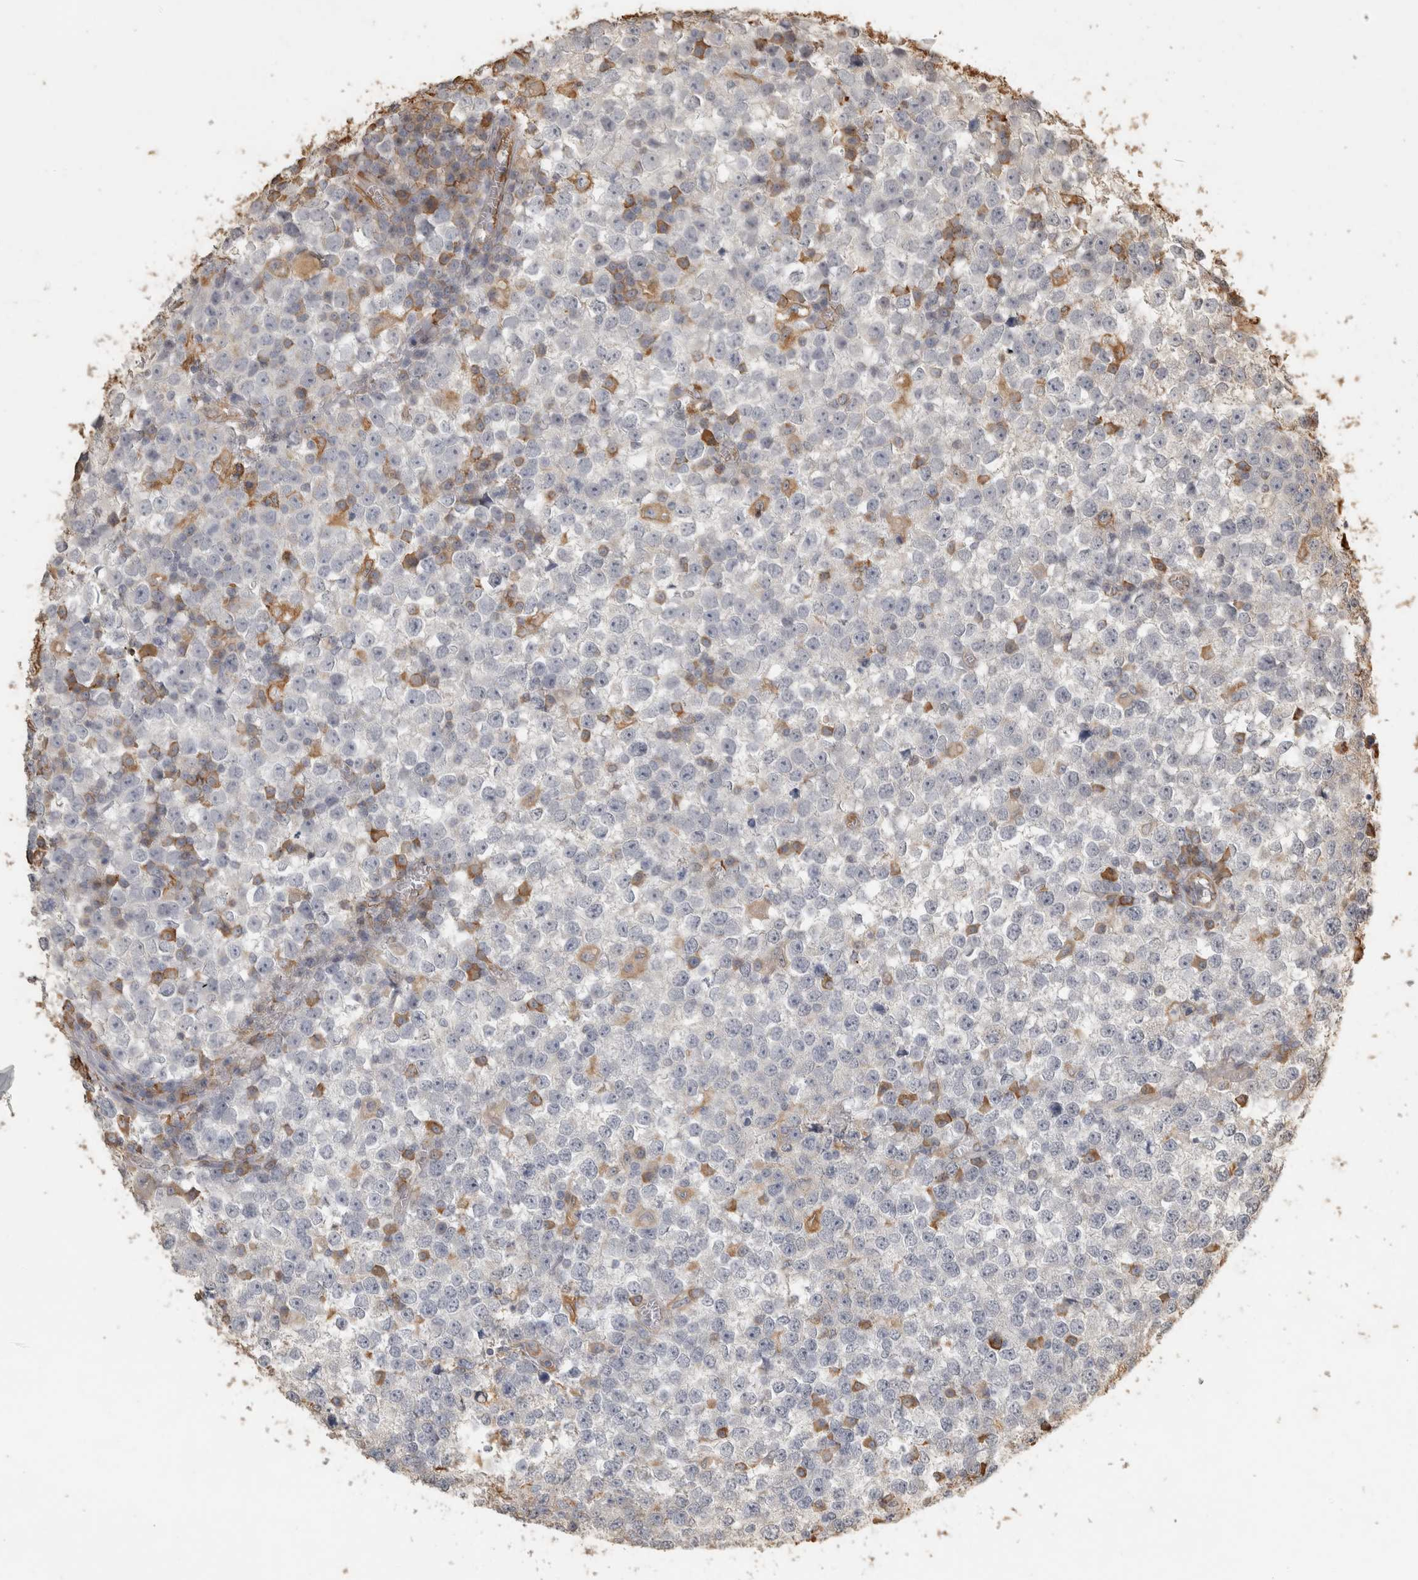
{"staining": {"intensity": "negative", "quantity": "none", "location": "none"}, "tissue": "testis cancer", "cell_type": "Tumor cells", "image_type": "cancer", "snomed": [{"axis": "morphology", "description": "Seminoma, NOS"}, {"axis": "topography", "description": "Testis"}], "caption": "There is no significant staining in tumor cells of testis seminoma.", "gene": "REPS2", "patient": {"sex": "male", "age": 65}}